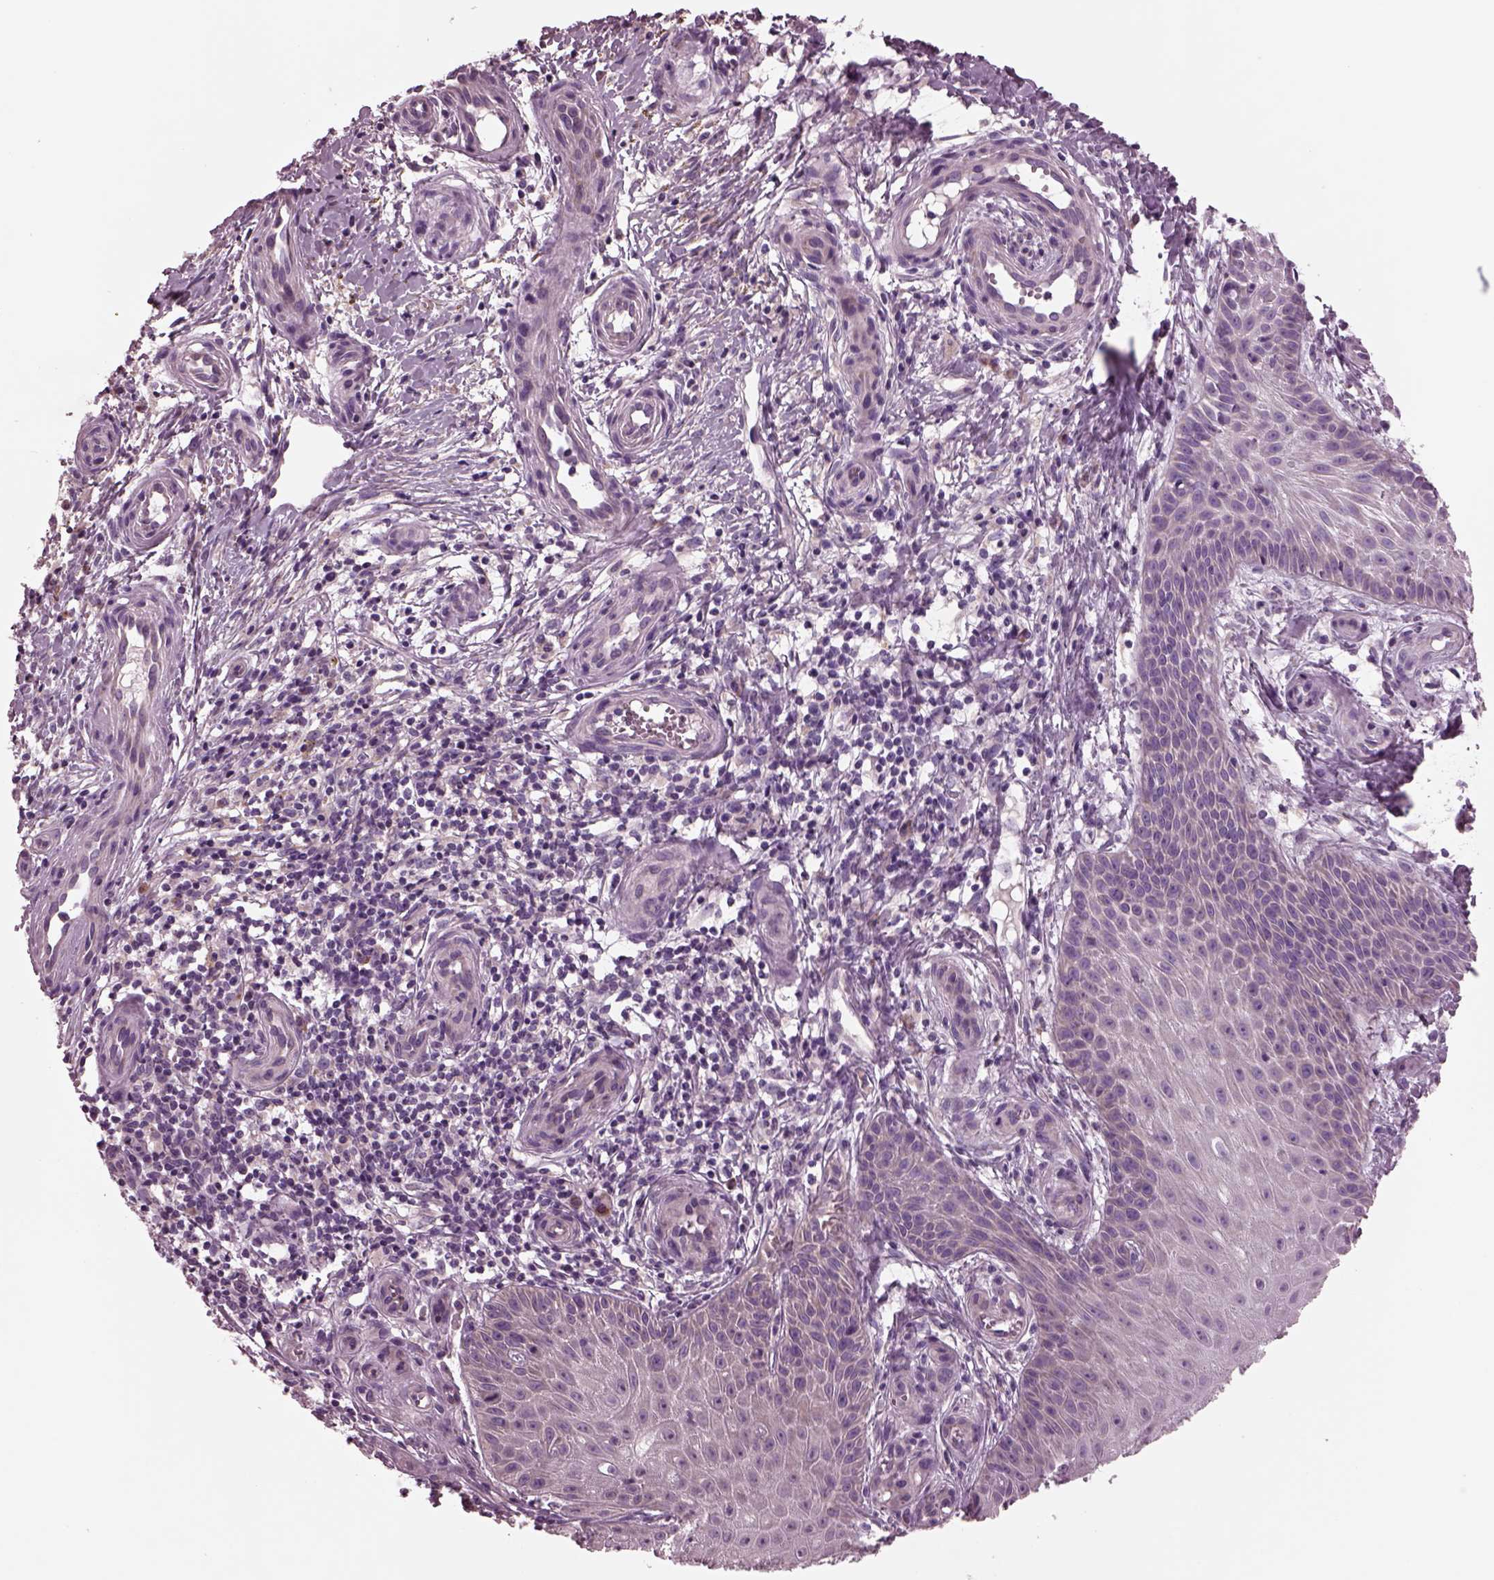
{"staining": {"intensity": "weak", "quantity": "25%-75%", "location": "cytoplasmic/membranous"}, "tissue": "melanoma", "cell_type": "Tumor cells", "image_type": "cancer", "snomed": [{"axis": "morphology", "description": "Malignant melanoma, NOS"}, {"axis": "topography", "description": "Skin"}], "caption": "Tumor cells exhibit low levels of weak cytoplasmic/membranous expression in about 25%-75% of cells in malignant melanoma. (brown staining indicates protein expression, while blue staining denotes nuclei).", "gene": "AP4M1", "patient": {"sex": "female", "age": 53}}